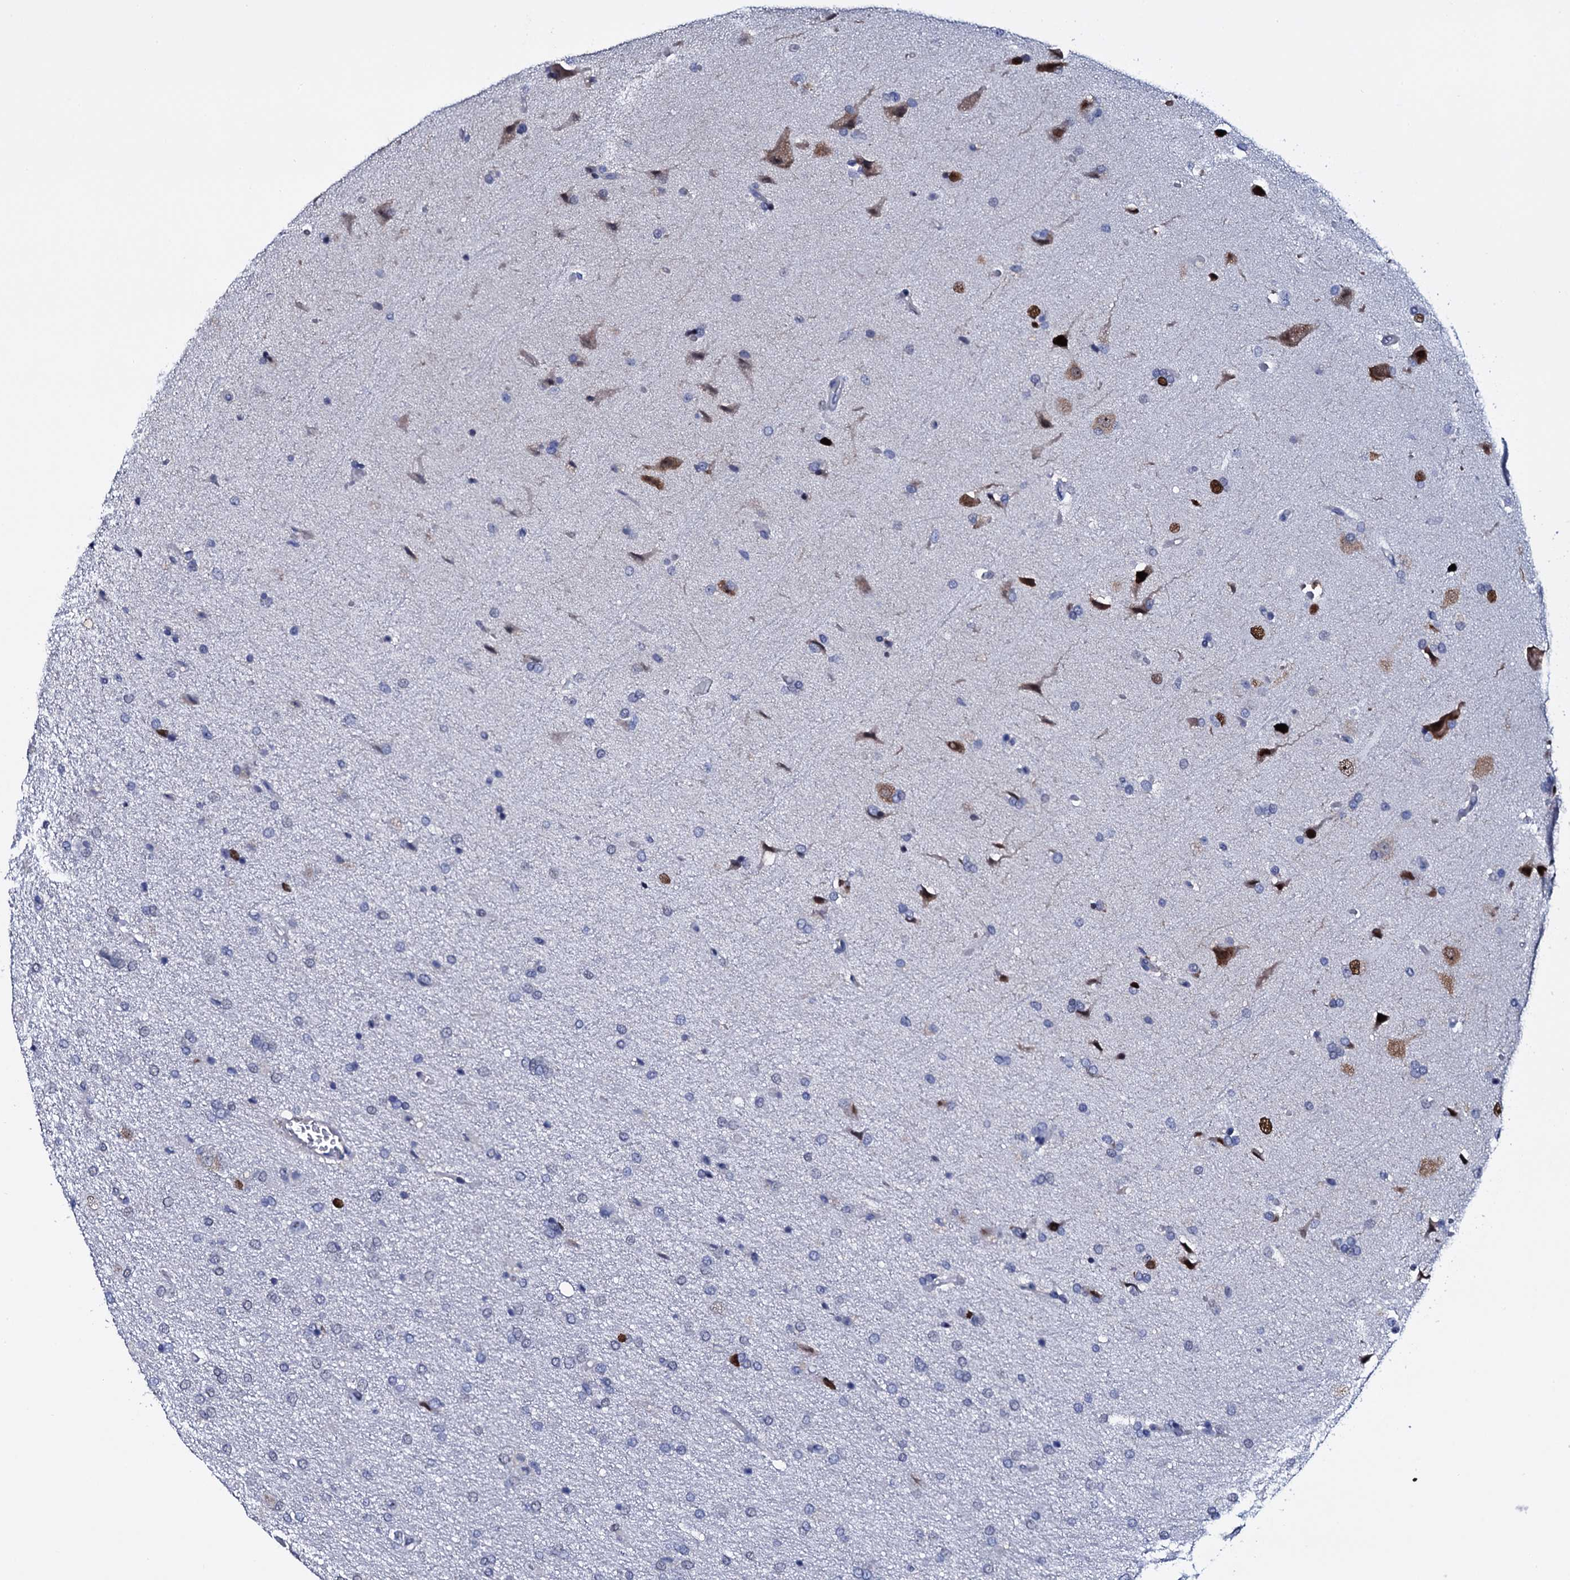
{"staining": {"intensity": "negative", "quantity": "none", "location": "none"}, "tissue": "glioma", "cell_type": "Tumor cells", "image_type": "cancer", "snomed": [{"axis": "morphology", "description": "Glioma, malignant, High grade"}, {"axis": "topography", "description": "Brain"}], "caption": "Tumor cells are negative for protein expression in human glioma.", "gene": "NPM2", "patient": {"sex": "male", "age": 72}}